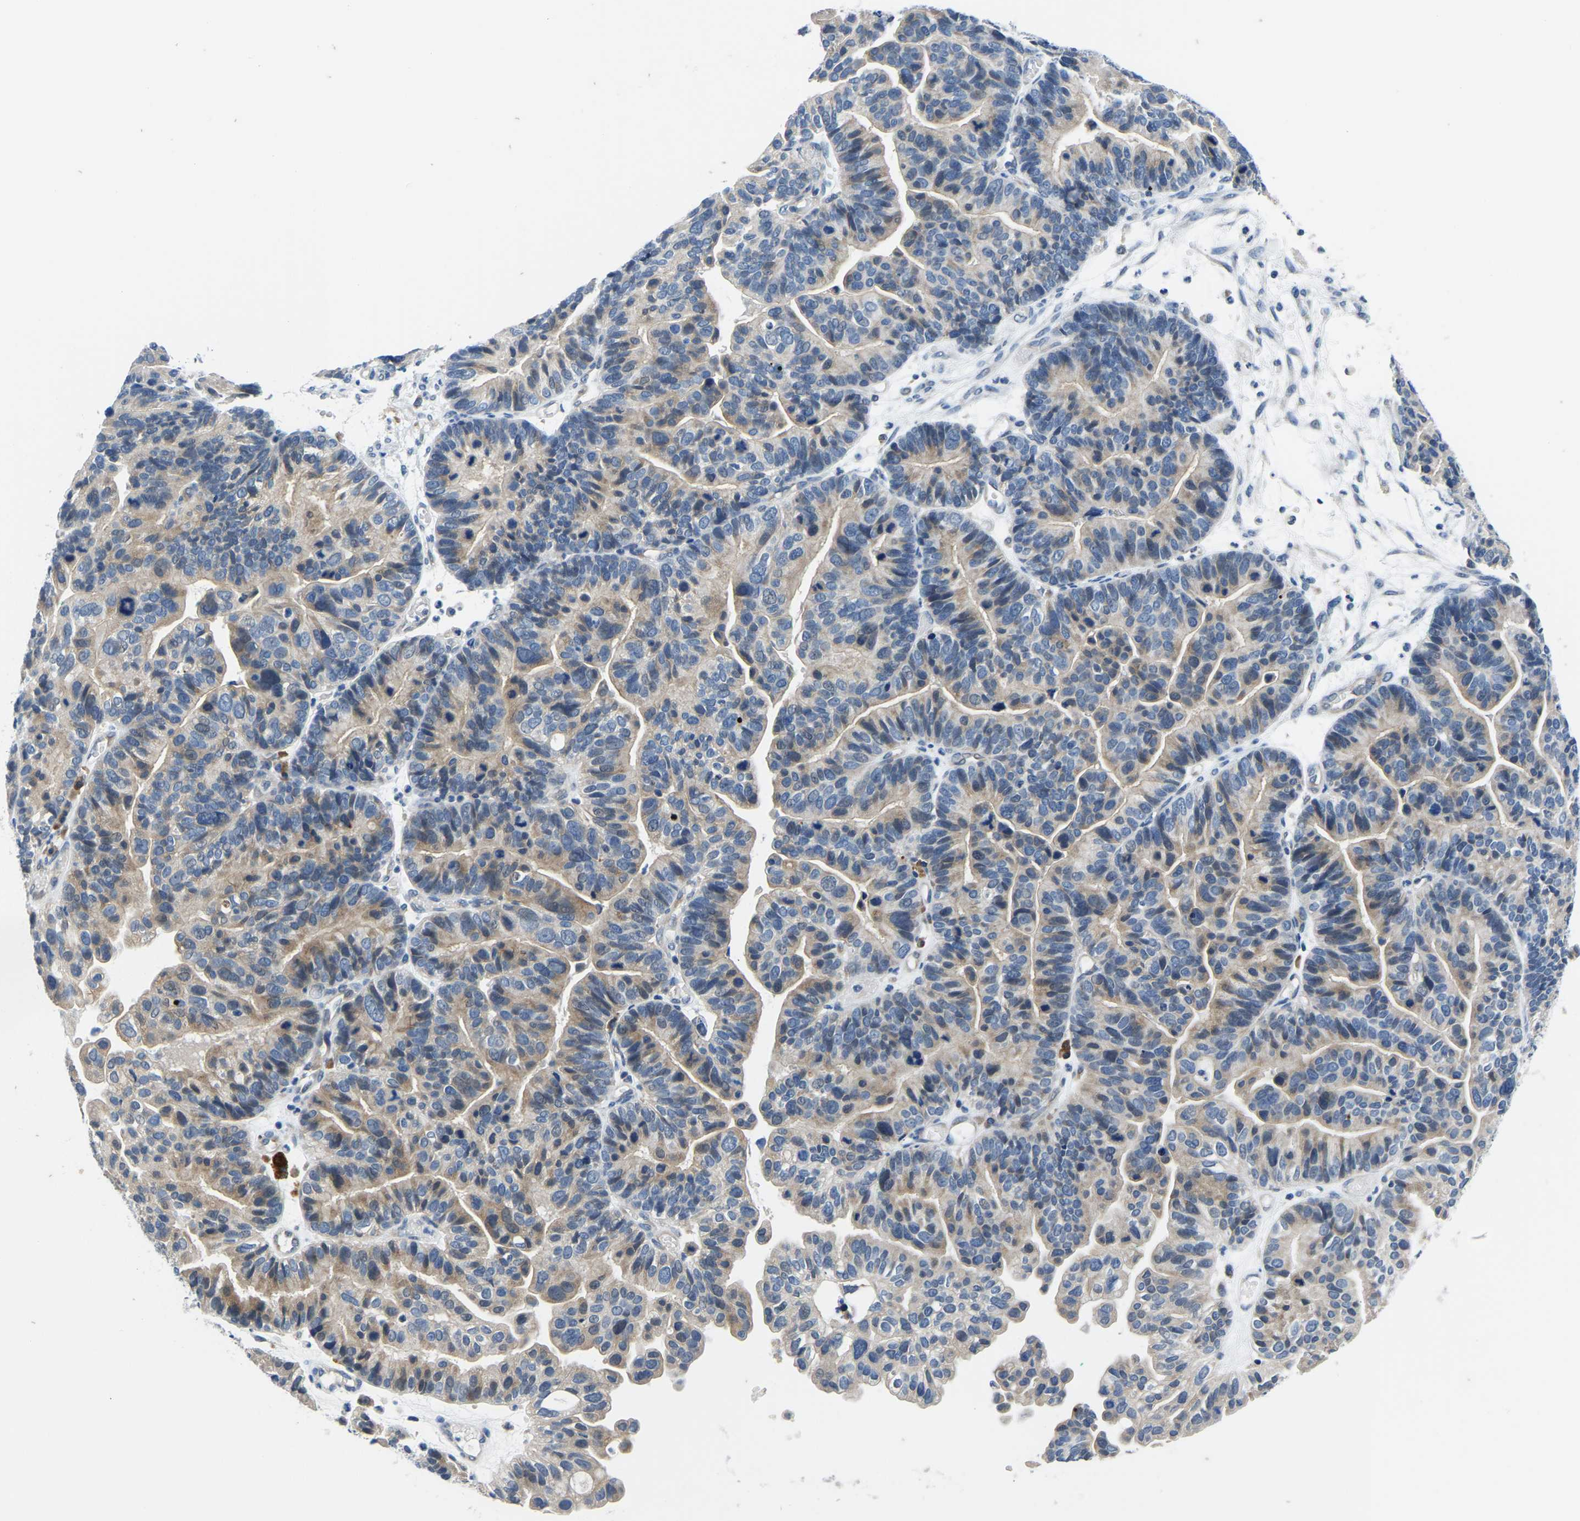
{"staining": {"intensity": "weak", "quantity": "25%-75%", "location": "cytoplasmic/membranous"}, "tissue": "ovarian cancer", "cell_type": "Tumor cells", "image_type": "cancer", "snomed": [{"axis": "morphology", "description": "Cystadenocarcinoma, serous, NOS"}, {"axis": "topography", "description": "Ovary"}], "caption": "Protein analysis of ovarian cancer tissue exhibits weak cytoplasmic/membranous expression in approximately 25%-75% of tumor cells.", "gene": "LIAS", "patient": {"sex": "female", "age": 56}}